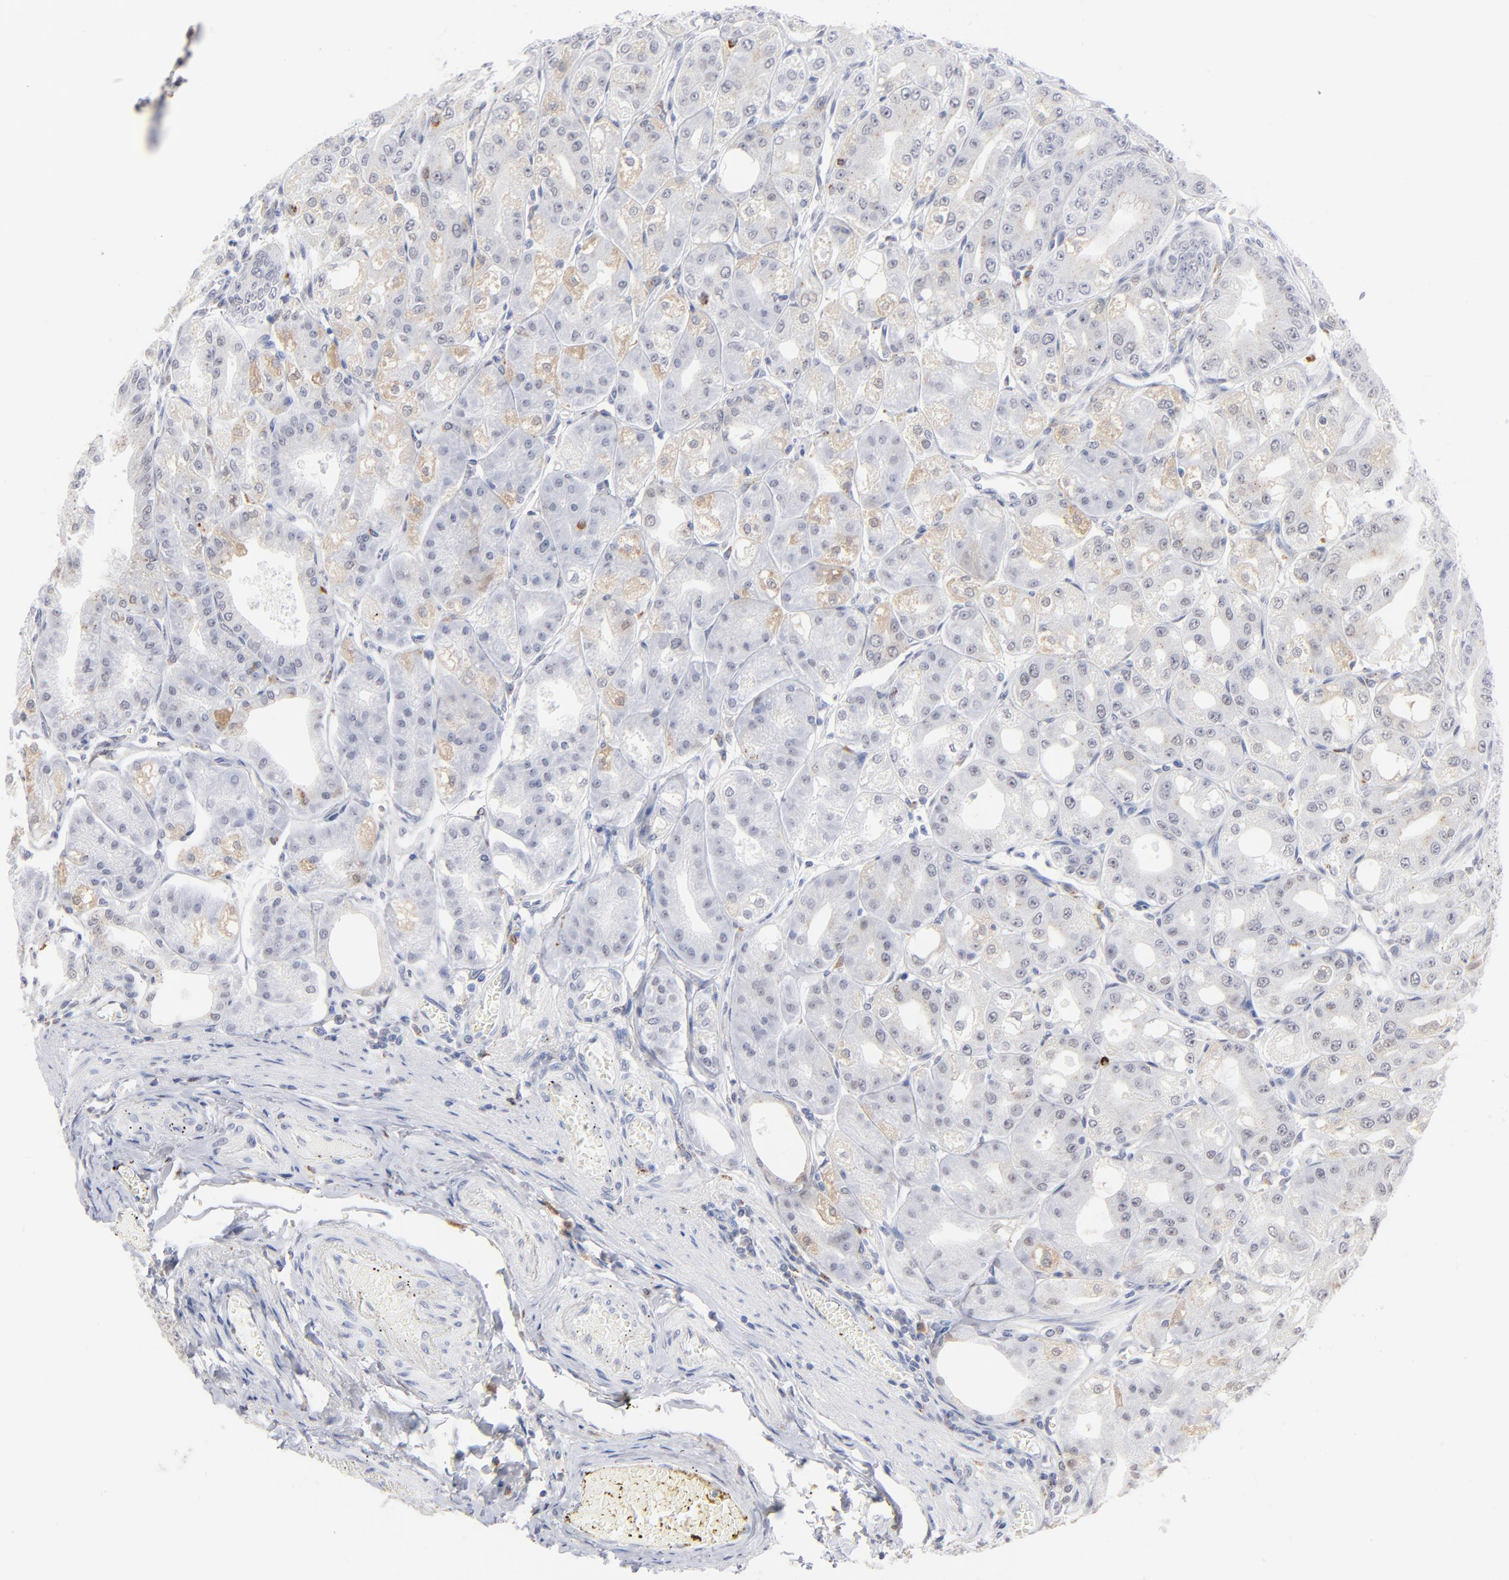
{"staining": {"intensity": "weak", "quantity": "25%-75%", "location": "cytoplasmic/membranous"}, "tissue": "stomach", "cell_type": "Glandular cells", "image_type": "normal", "snomed": [{"axis": "morphology", "description": "Normal tissue, NOS"}, {"axis": "topography", "description": "Stomach, lower"}], "caption": "IHC of normal human stomach shows low levels of weak cytoplasmic/membranous staining in about 25%-75% of glandular cells.", "gene": "LTBP2", "patient": {"sex": "male", "age": 71}}